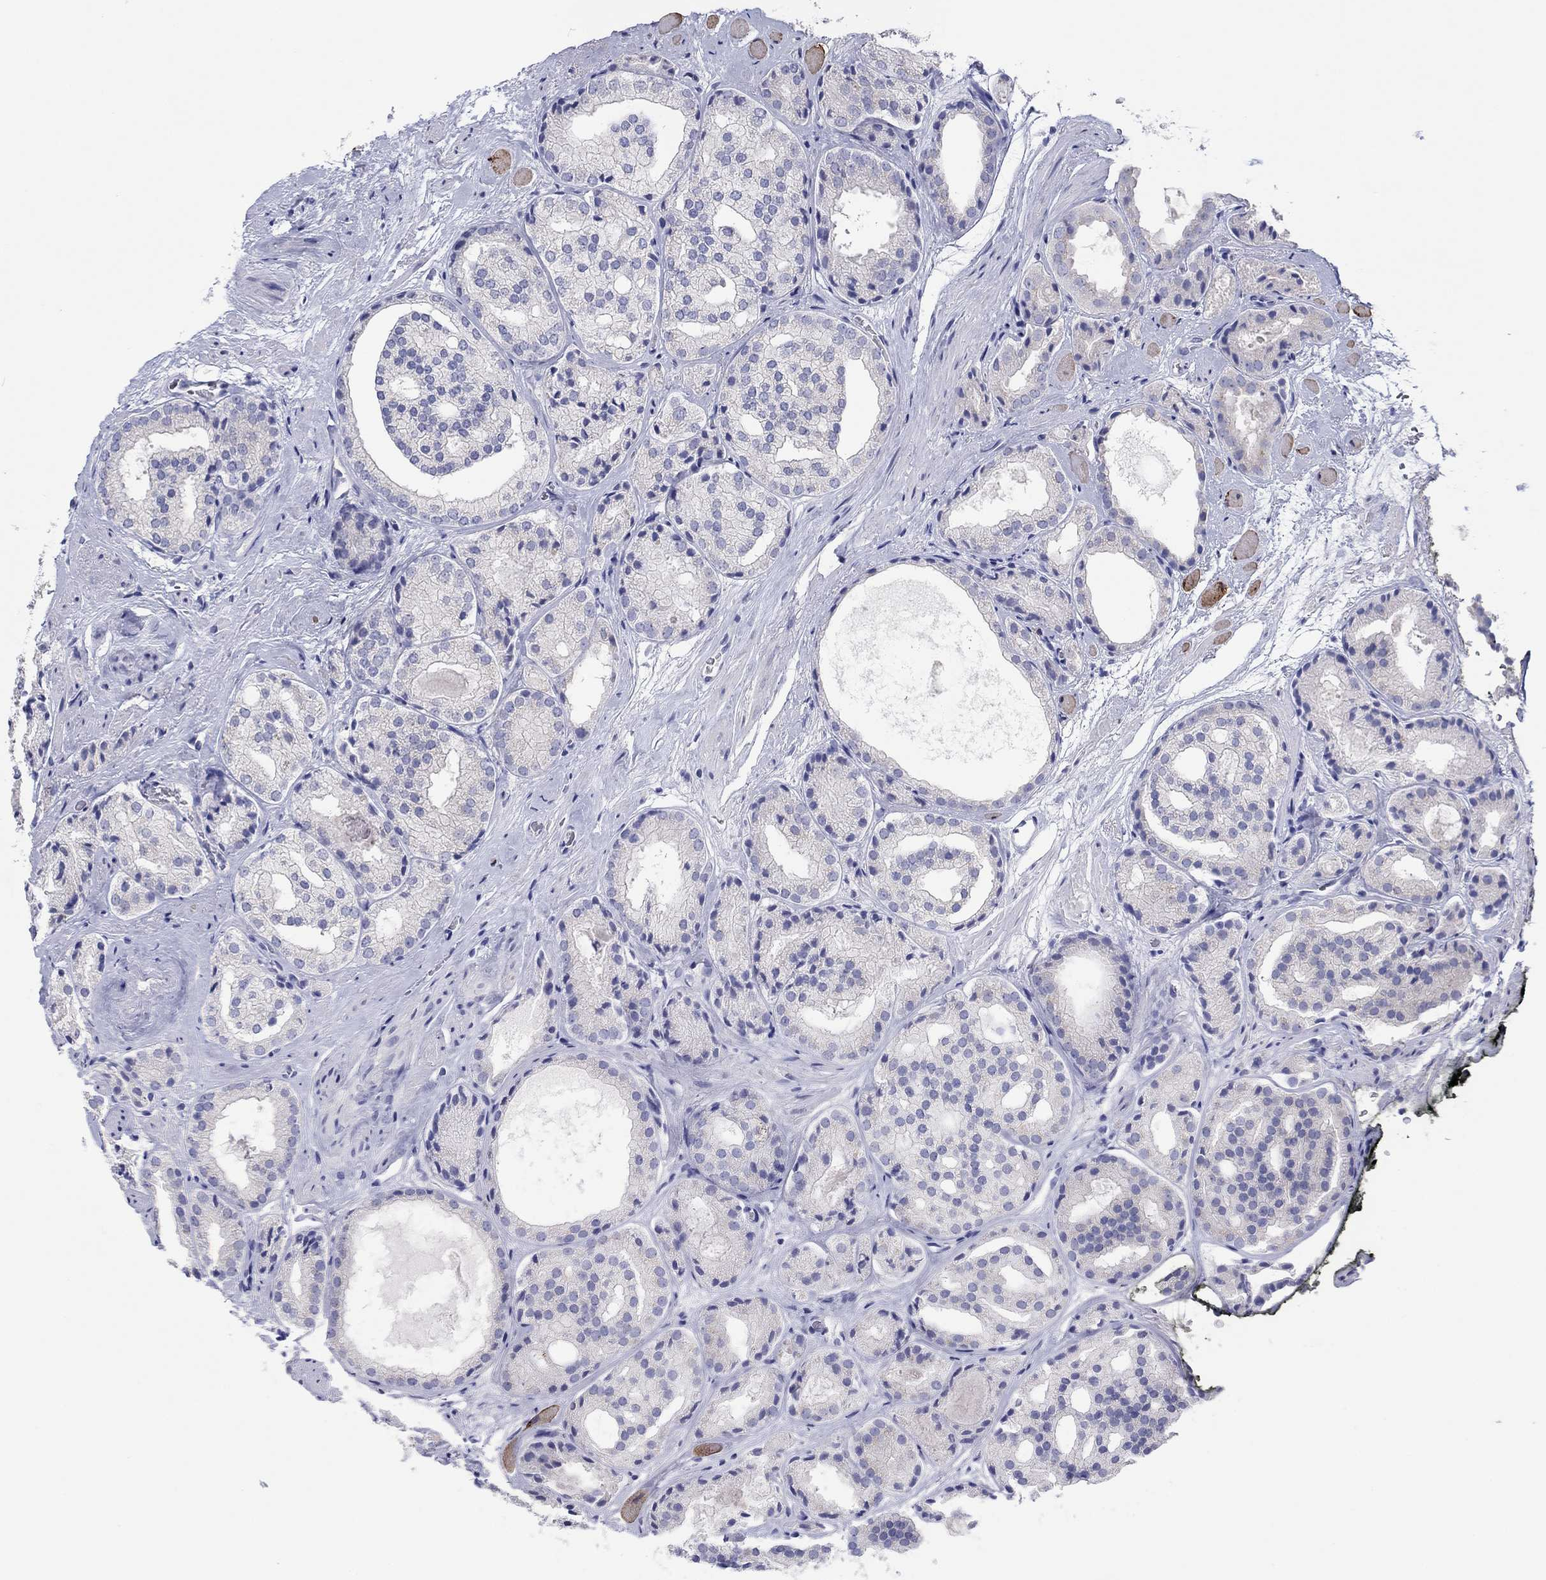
{"staining": {"intensity": "negative", "quantity": "none", "location": "none"}, "tissue": "prostate cancer", "cell_type": "Tumor cells", "image_type": "cancer", "snomed": [{"axis": "morphology", "description": "Adenocarcinoma, Low grade"}, {"axis": "topography", "description": "Prostate"}], "caption": "This is an immunohistochemistry (IHC) image of prostate cancer. There is no expression in tumor cells.", "gene": "ERICH3", "patient": {"sex": "male", "age": 69}}